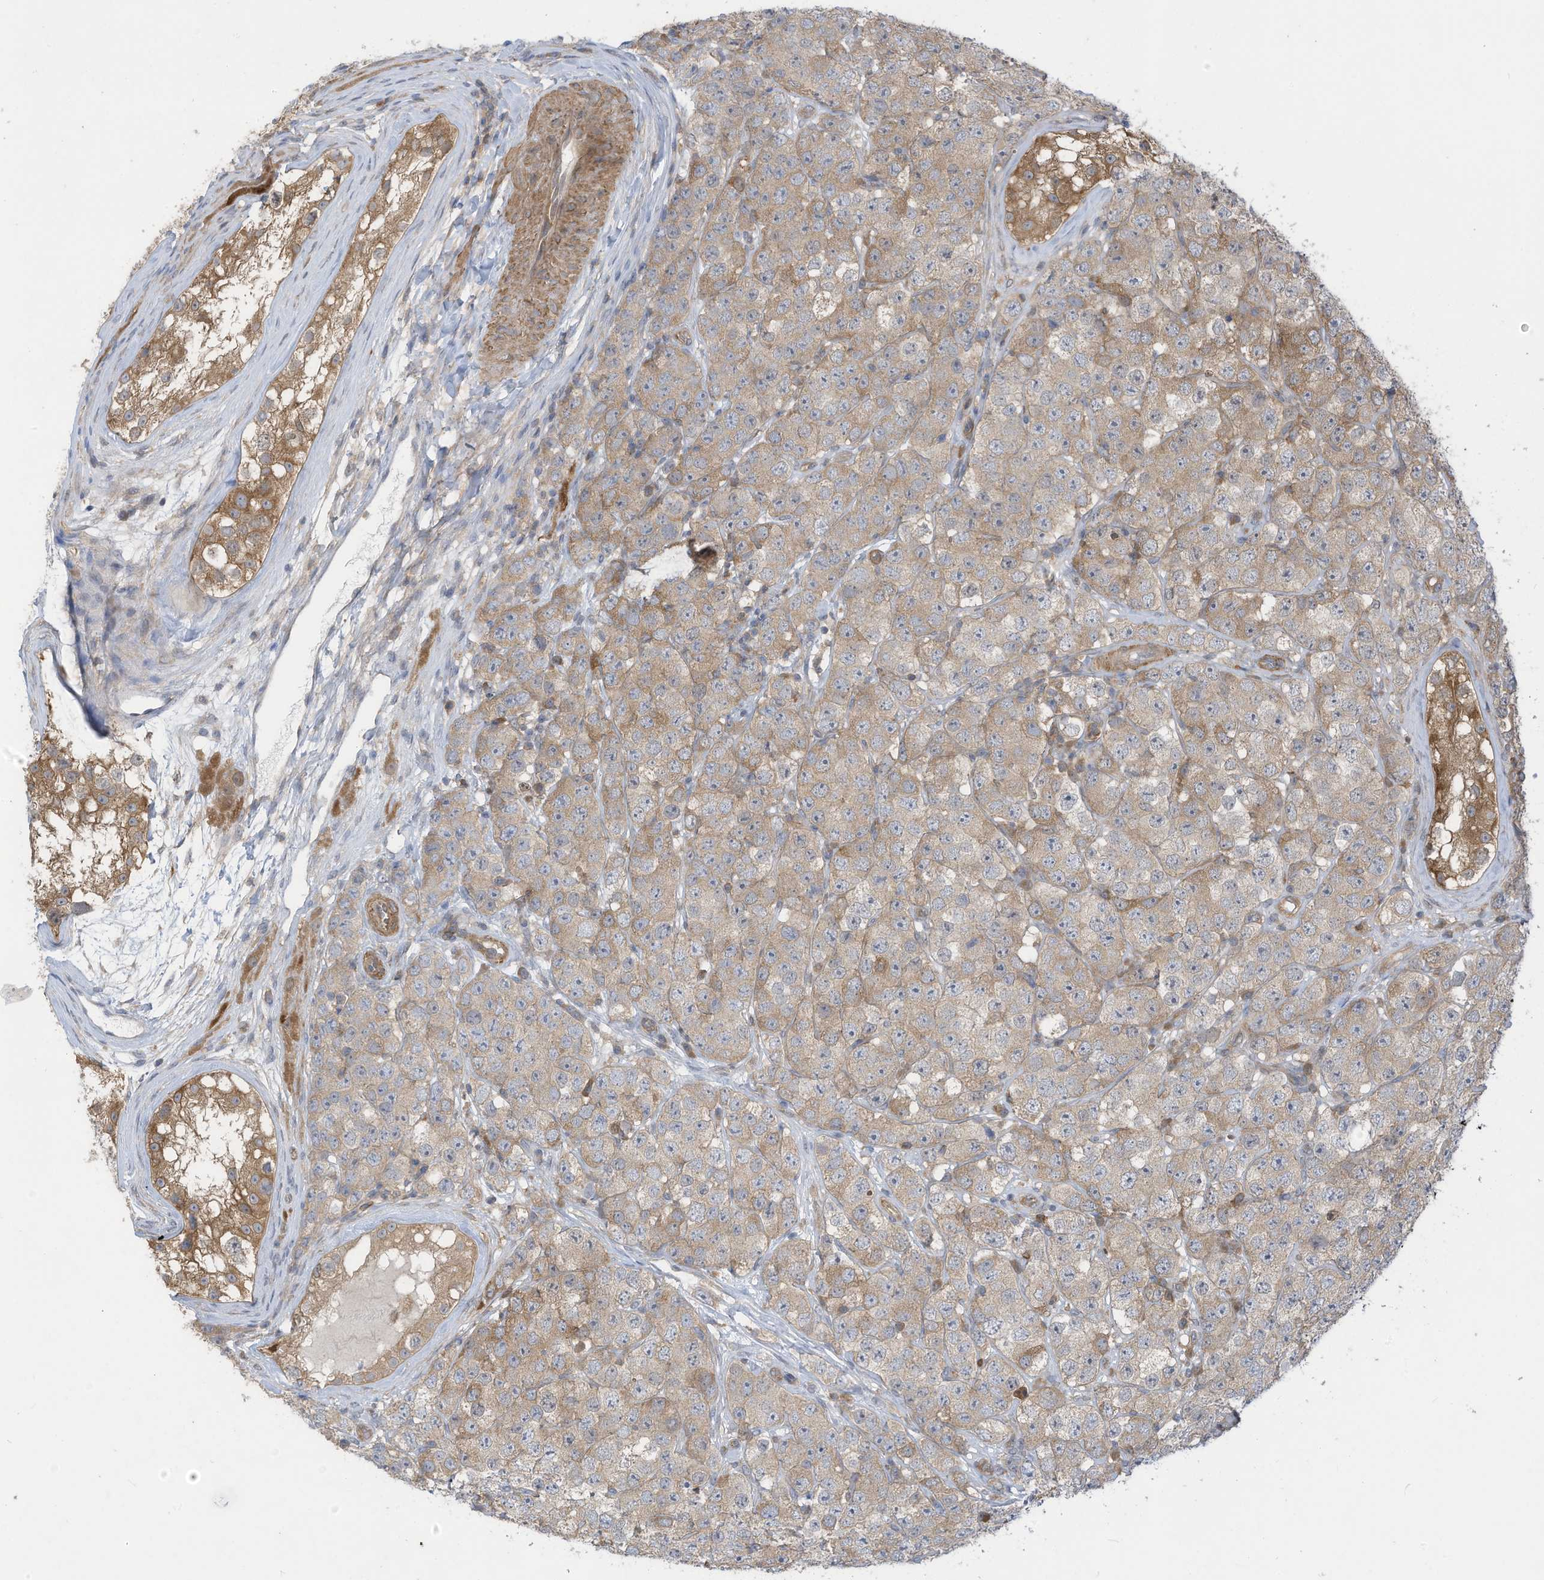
{"staining": {"intensity": "moderate", "quantity": ">75%", "location": "cytoplasmic/membranous"}, "tissue": "testis cancer", "cell_type": "Tumor cells", "image_type": "cancer", "snomed": [{"axis": "morphology", "description": "Seminoma, NOS"}, {"axis": "topography", "description": "Testis"}], "caption": "Human testis cancer (seminoma) stained with a protein marker shows moderate staining in tumor cells.", "gene": "ADI1", "patient": {"sex": "male", "age": 28}}